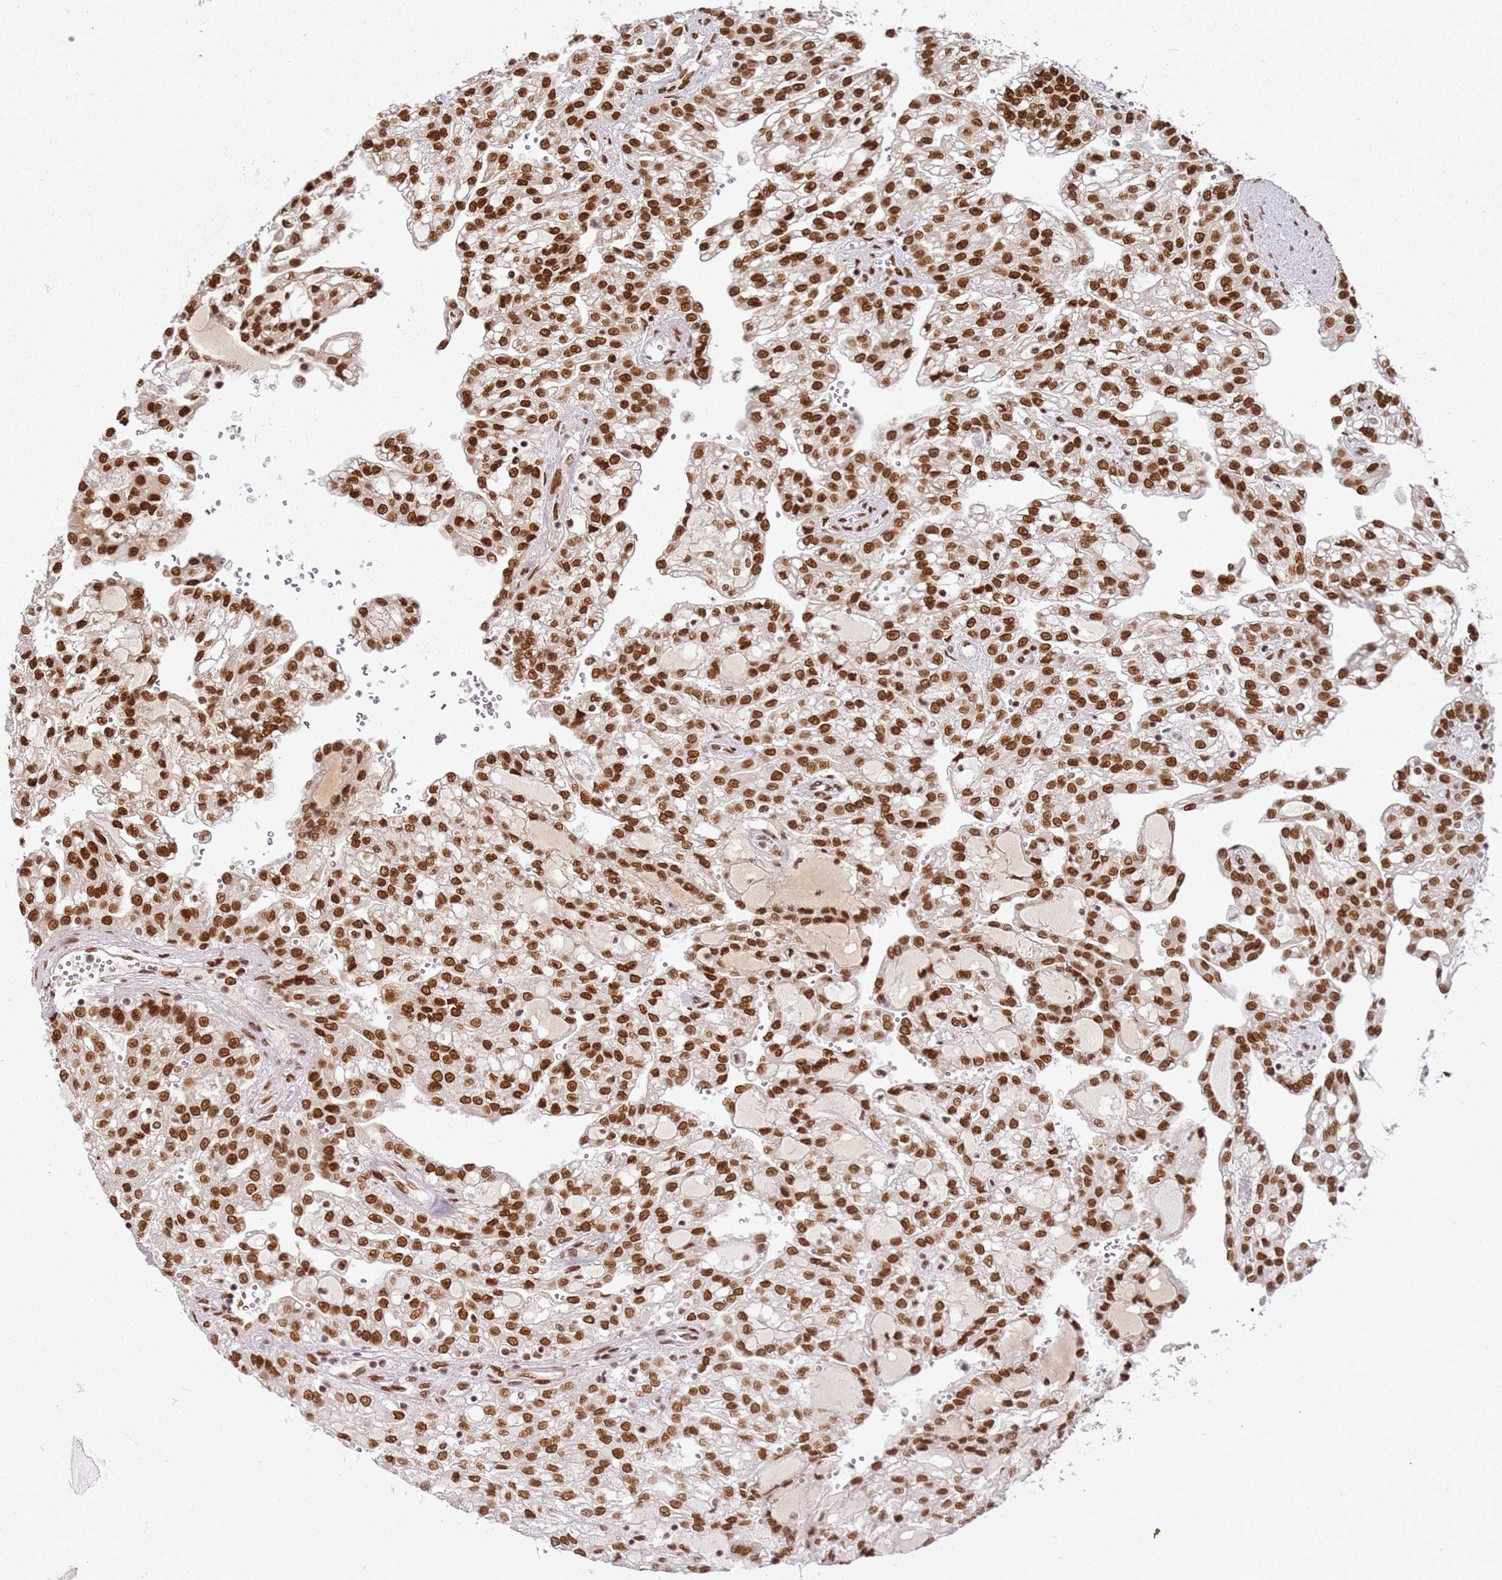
{"staining": {"intensity": "strong", "quantity": ">75%", "location": "nuclear"}, "tissue": "renal cancer", "cell_type": "Tumor cells", "image_type": "cancer", "snomed": [{"axis": "morphology", "description": "Adenocarcinoma, NOS"}, {"axis": "topography", "description": "Kidney"}], "caption": "Immunohistochemical staining of human adenocarcinoma (renal) shows strong nuclear protein expression in approximately >75% of tumor cells.", "gene": "TENT4A", "patient": {"sex": "male", "age": 63}}